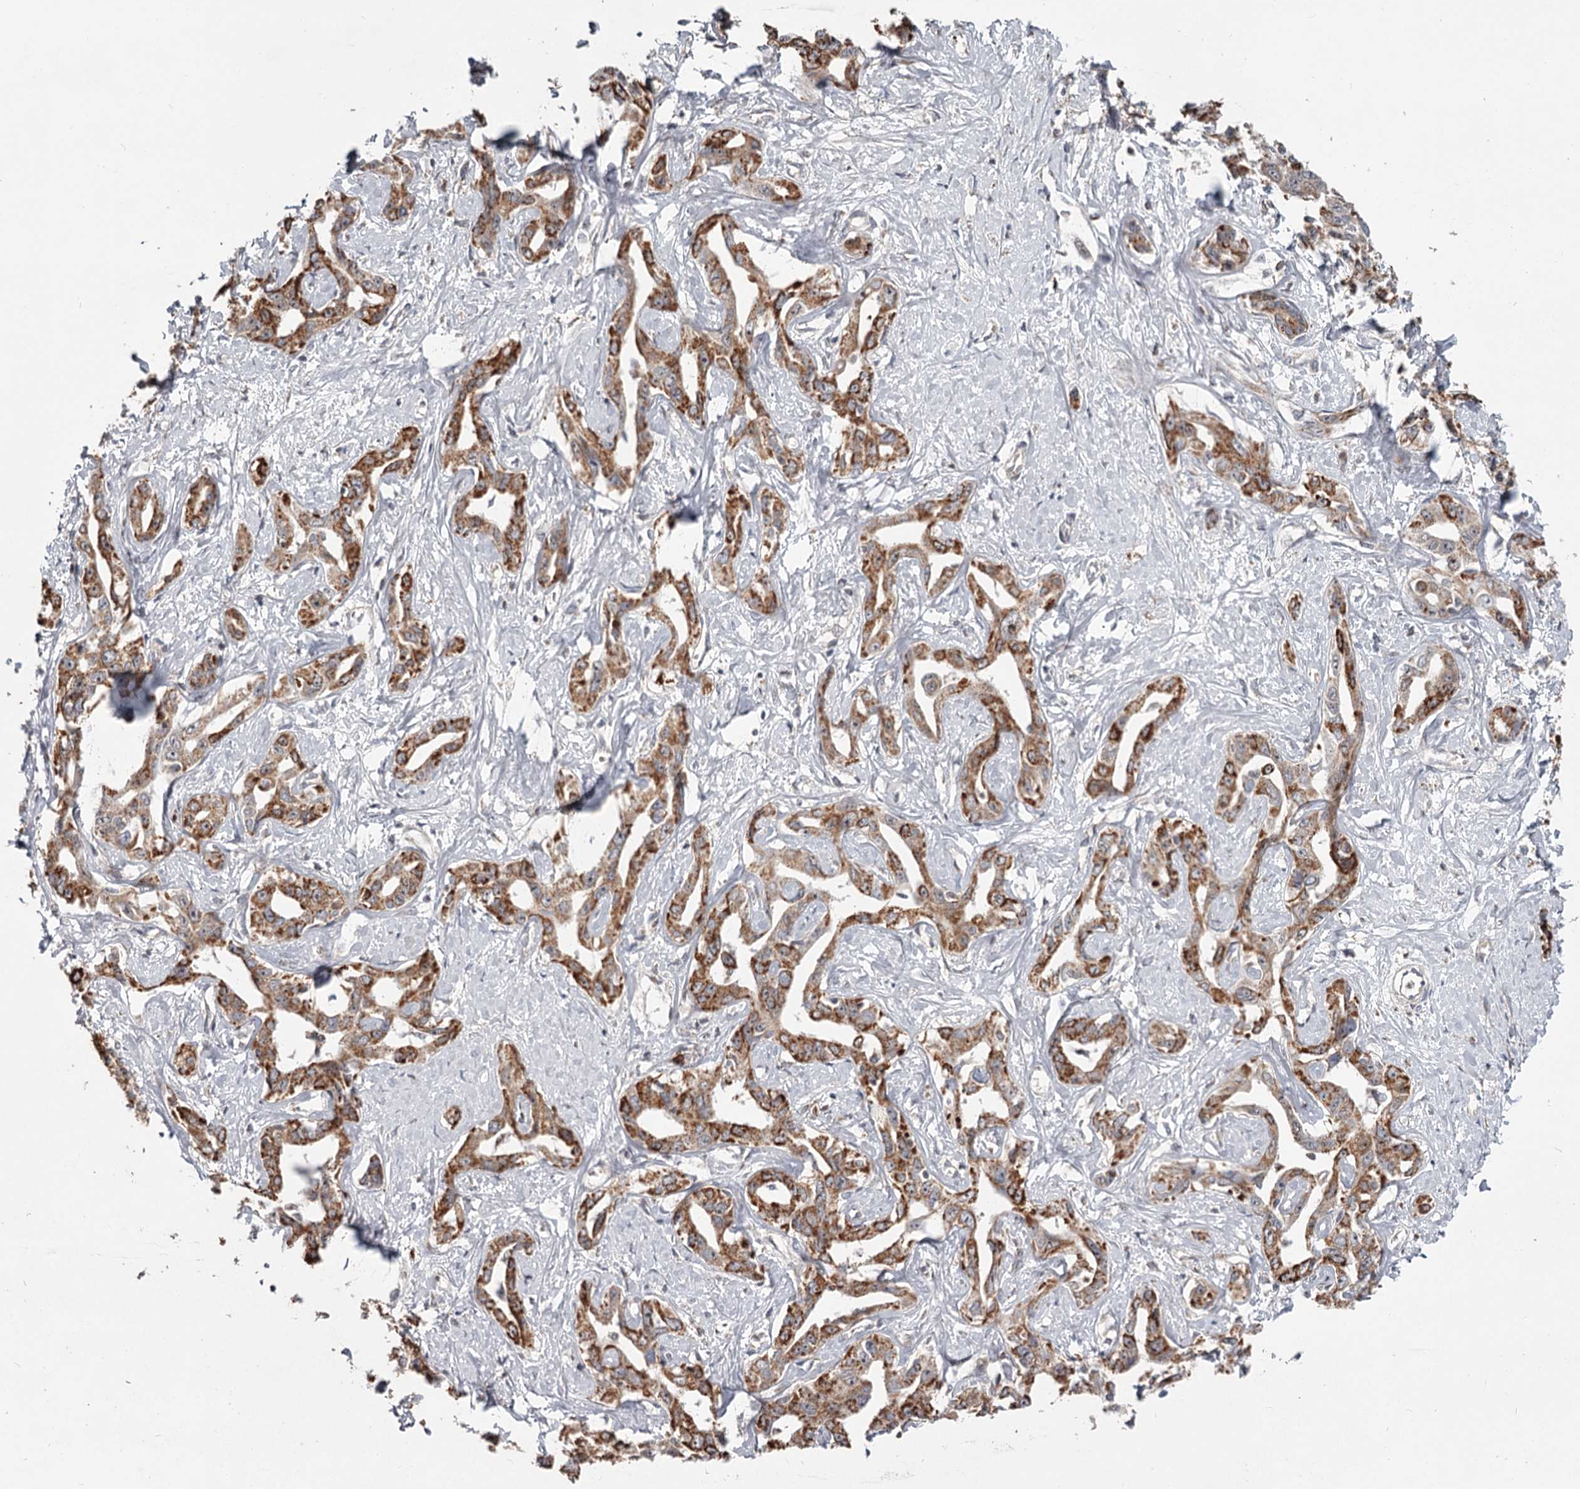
{"staining": {"intensity": "moderate", "quantity": ">75%", "location": "cytoplasmic/membranous"}, "tissue": "liver cancer", "cell_type": "Tumor cells", "image_type": "cancer", "snomed": [{"axis": "morphology", "description": "Cholangiocarcinoma"}, {"axis": "topography", "description": "Liver"}], "caption": "This micrograph reveals immunohistochemistry staining of liver cancer (cholangiocarcinoma), with medium moderate cytoplasmic/membranous expression in approximately >75% of tumor cells.", "gene": "CDC123", "patient": {"sex": "male", "age": 59}}